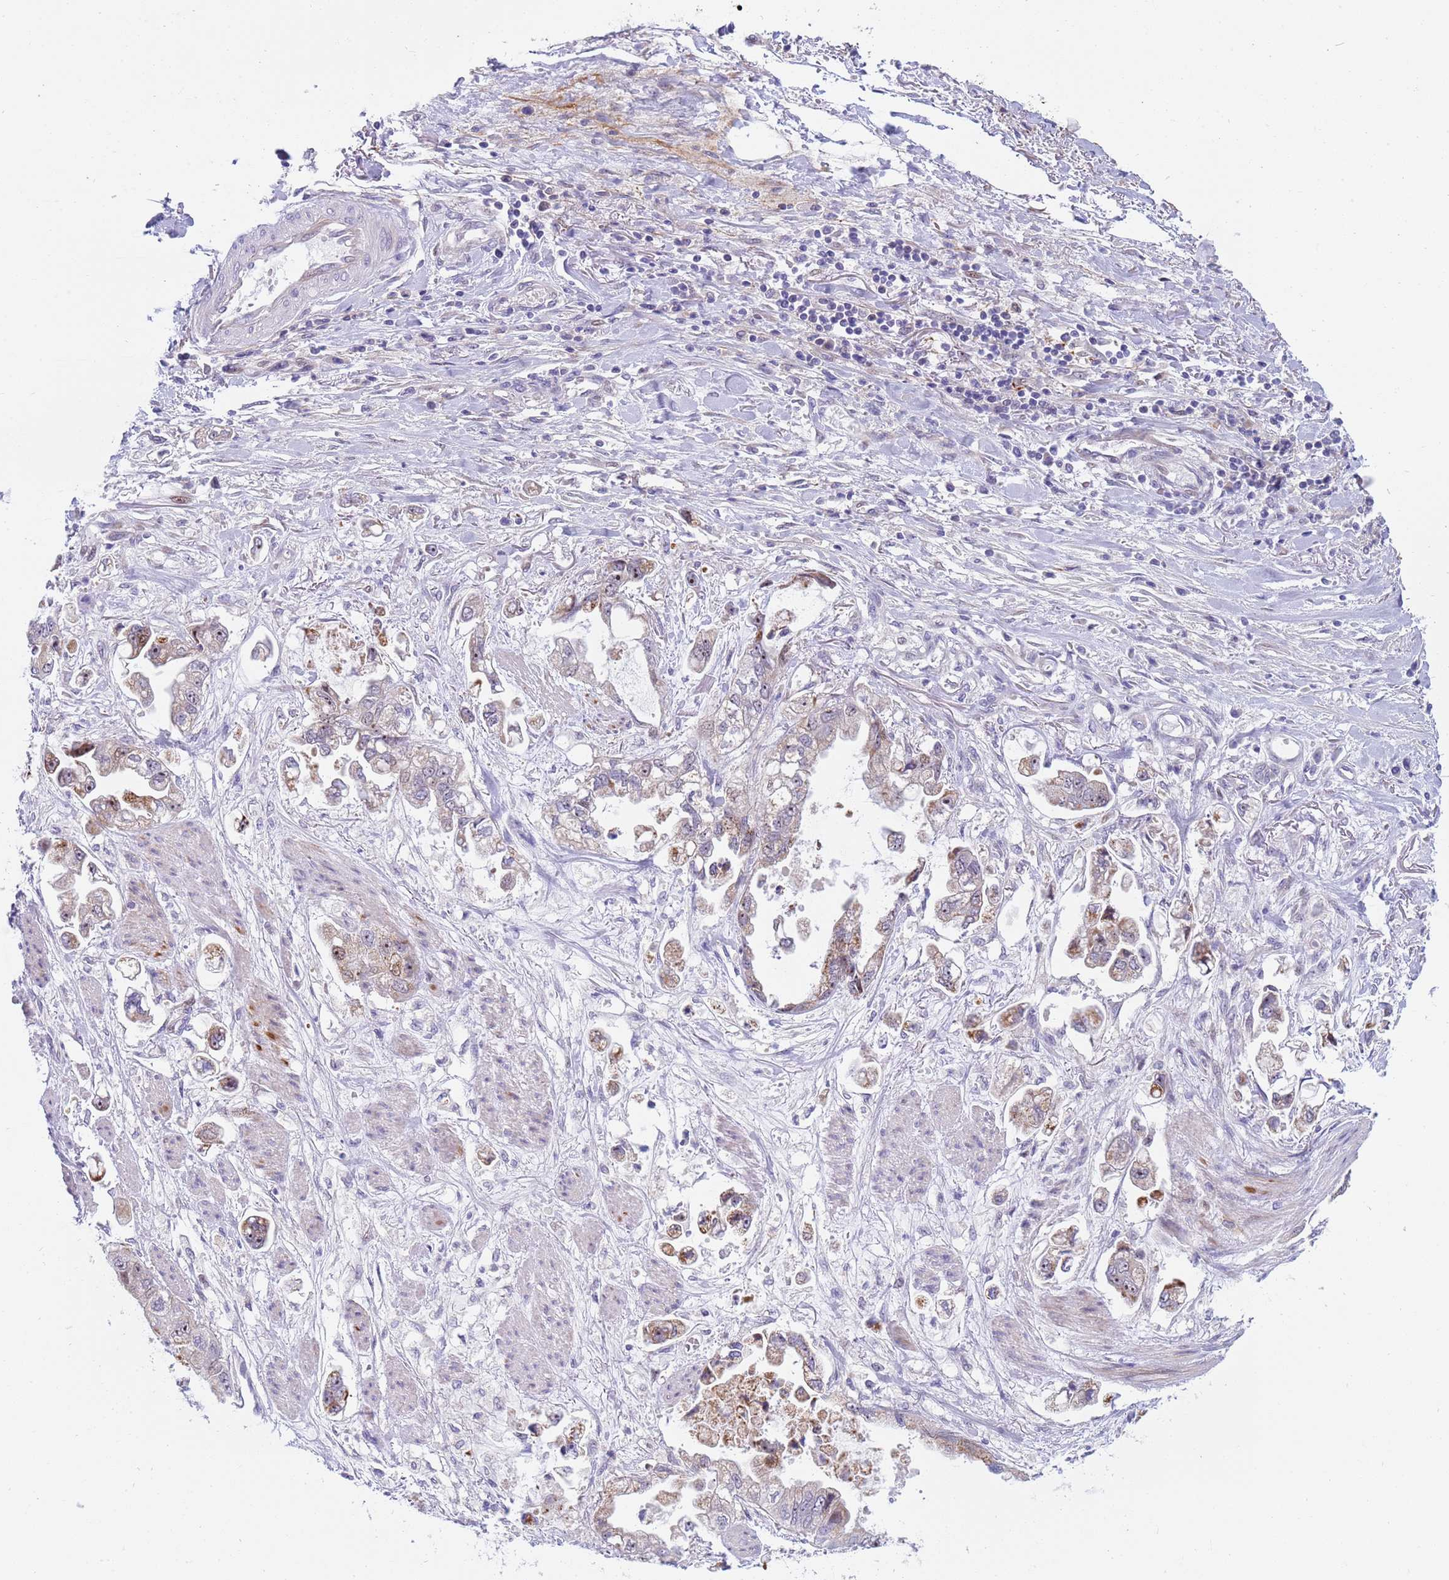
{"staining": {"intensity": "moderate", "quantity": ">75%", "location": "cytoplasmic/membranous,nuclear"}, "tissue": "stomach cancer", "cell_type": "Tumor cells", "image_type": "cancer", "snomed": [{"axis": "morphology", "description": "Adenocarcinoma, NOS"}, {"axis": "topography", "description": "Stomach"}], "caption": "This is a photomicrograph of IHC staining of adenocarcinoma (stomach), which shows moderate expression in the cytoplasmic/membranous and nuclear of tumor cells.", "gene": "LRATD1", "patient": {"sex": "male", "age": 62}}